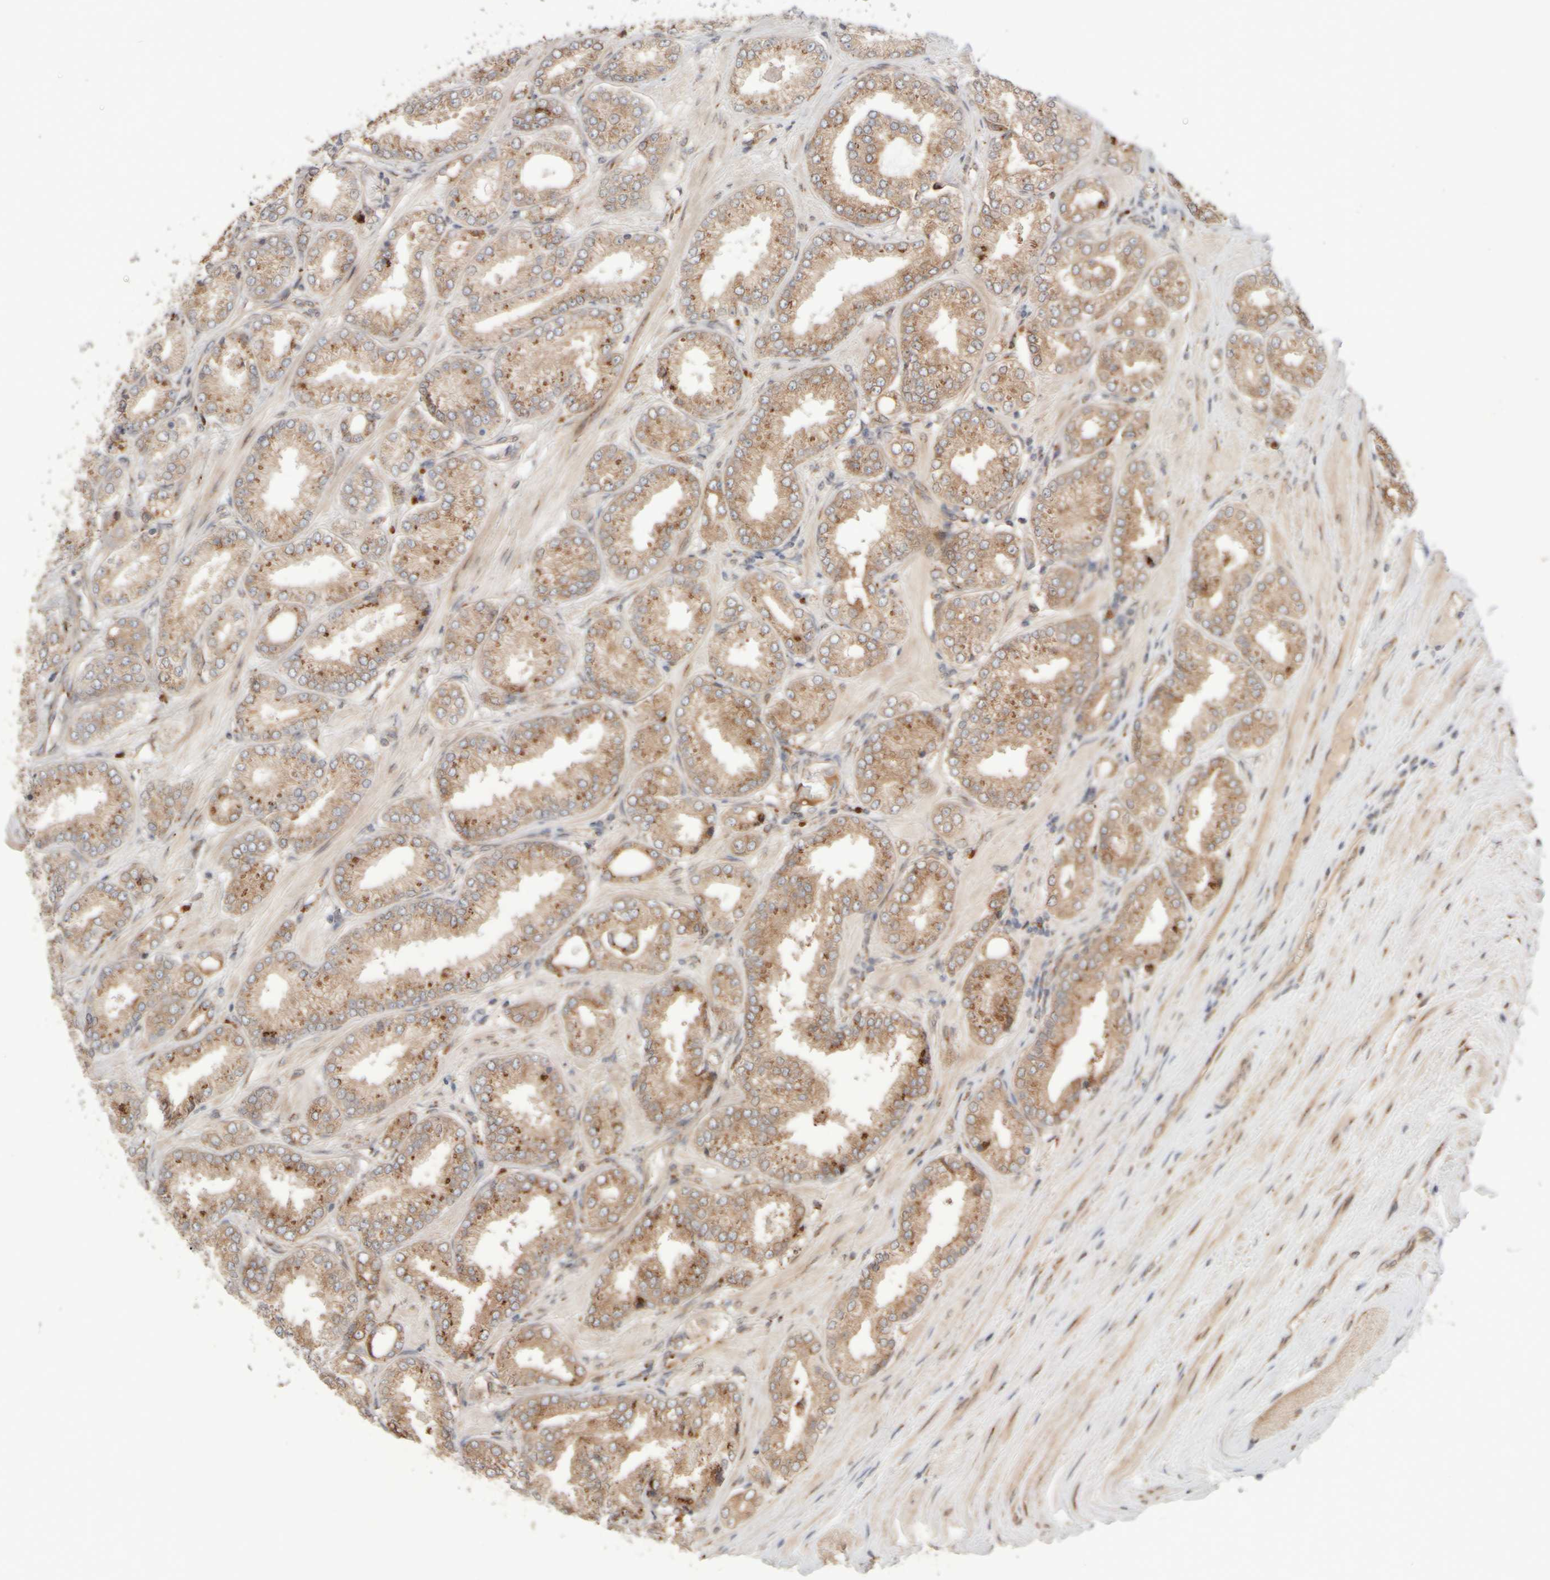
{"staining": {"intensity": "moderate", "quantity": ">75%", "location": "cytoplasmic/membranous"}, "tissue": "prostate cancer", "cell_type": "Tumor cells", "image_type": "cancer", "snomed": [{"axis": "morphology", "description": "Adenocarcinoma, Low grade"}, {"axis": "topography", "description": "Prostate"}], "caption": "About >75% of tumor cells in prostate low-grade adenocarcinoma display moderate cytoplasmic/membranous protein expression as visualized by brown immunohistochemical staining.", "gene": "GCN1", "patient": {"sex": "male", "age": 62}}